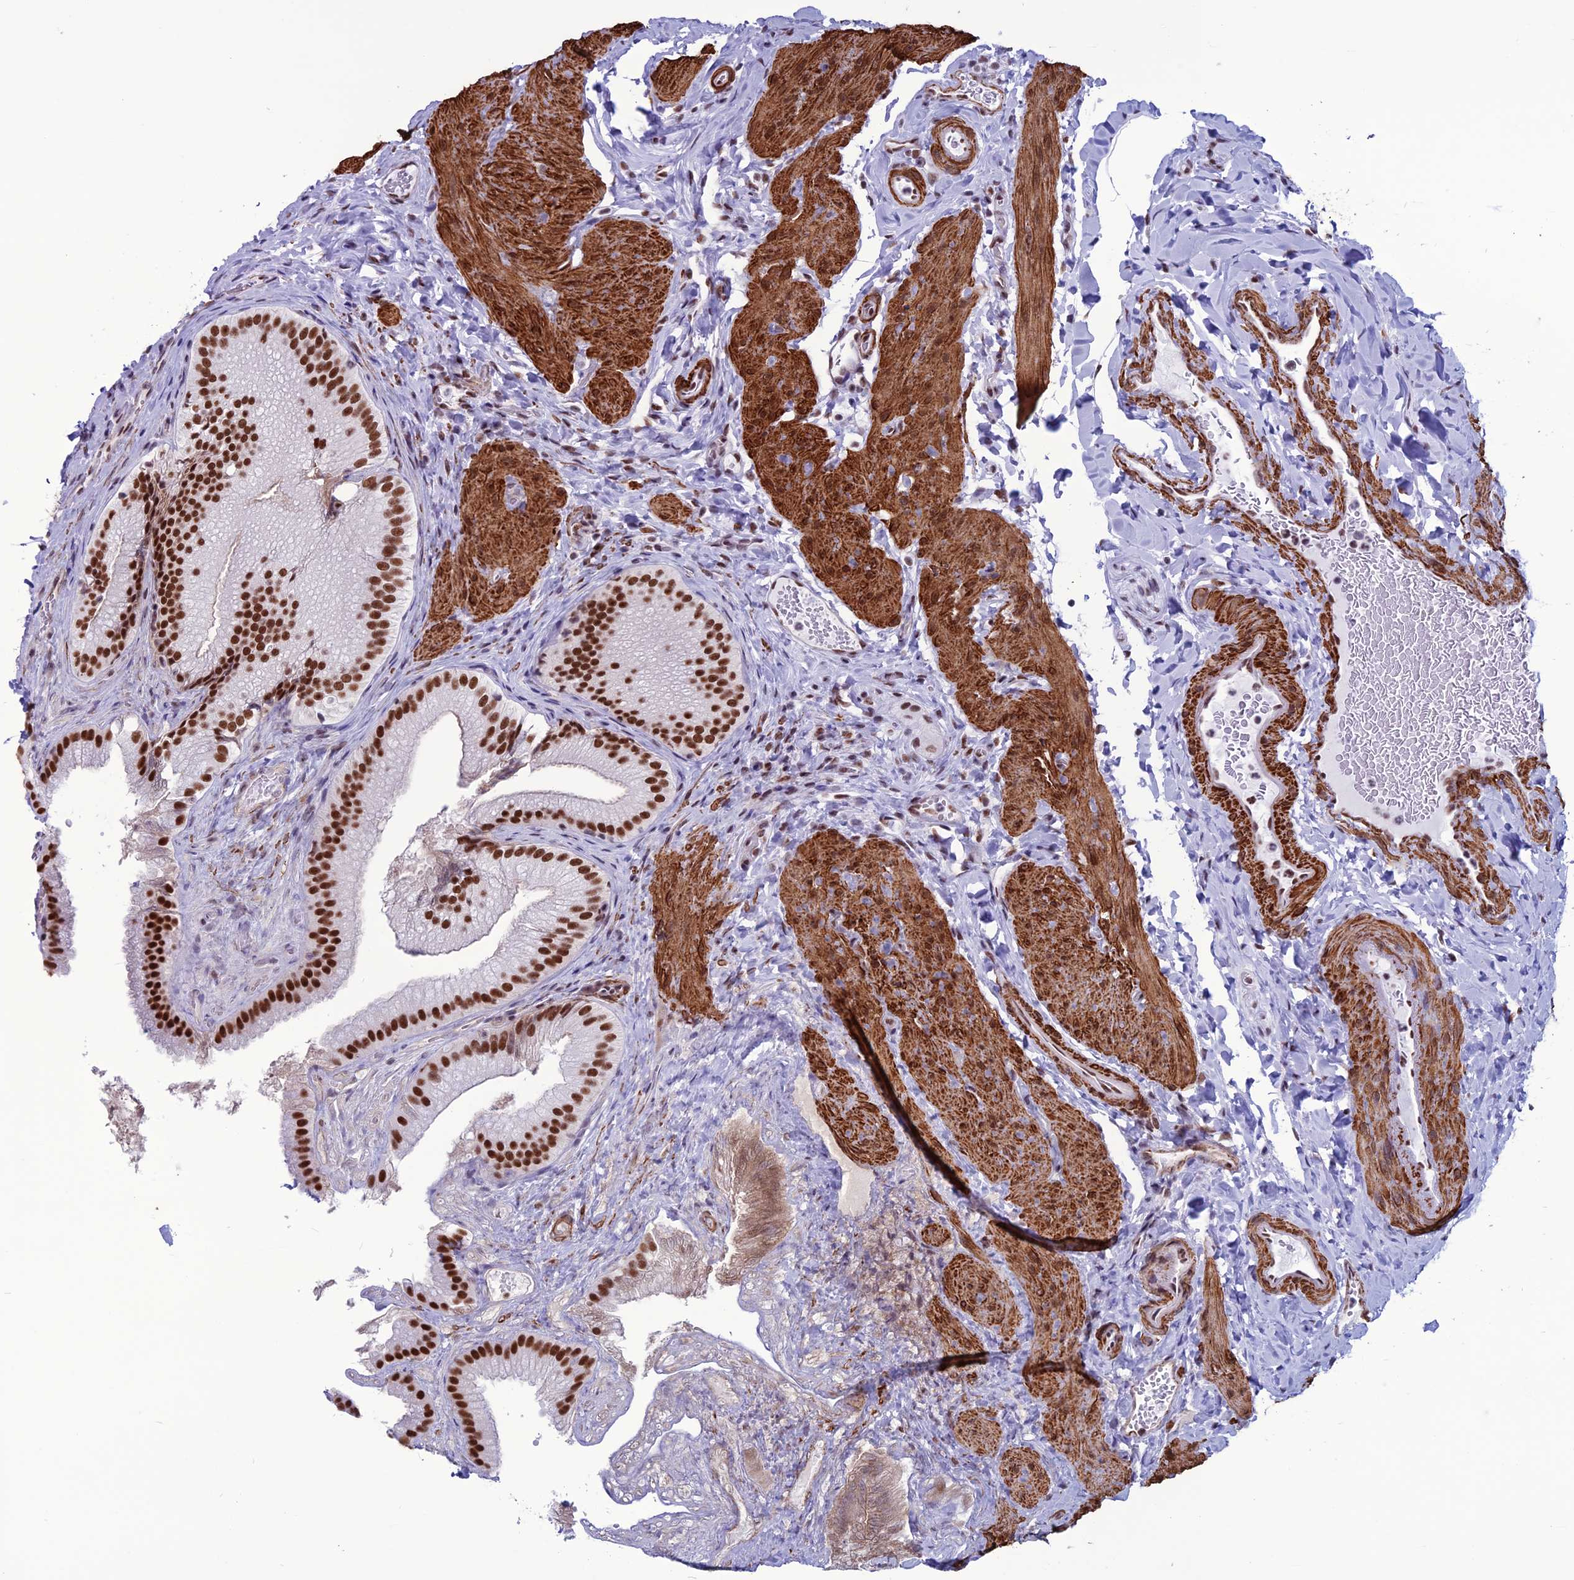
{"staining": {"intensity": "strong", "quantity": ">75%", "location": "nuclear"}, "tissue": "gallbladder", "cell_type": "Glandular cells", "image_type": "normal", "snomed": [{"axis": "morphology", "description": "Normal tissue, NOS"}, {"axis": "topography", "description": "Gallbladder"}], "caption": "Immunohistochemistry histopathology image of unremarkable gallbladder: gallbladder stained using immunohistochemistry (IHC) demonstrates high levels of strong protein expression localized specifically in the nuclear of glandular cells, appearing as a nuclear brown color.", "gene": "U2AF1", "patient": {"sex": "female", "age": 30}}